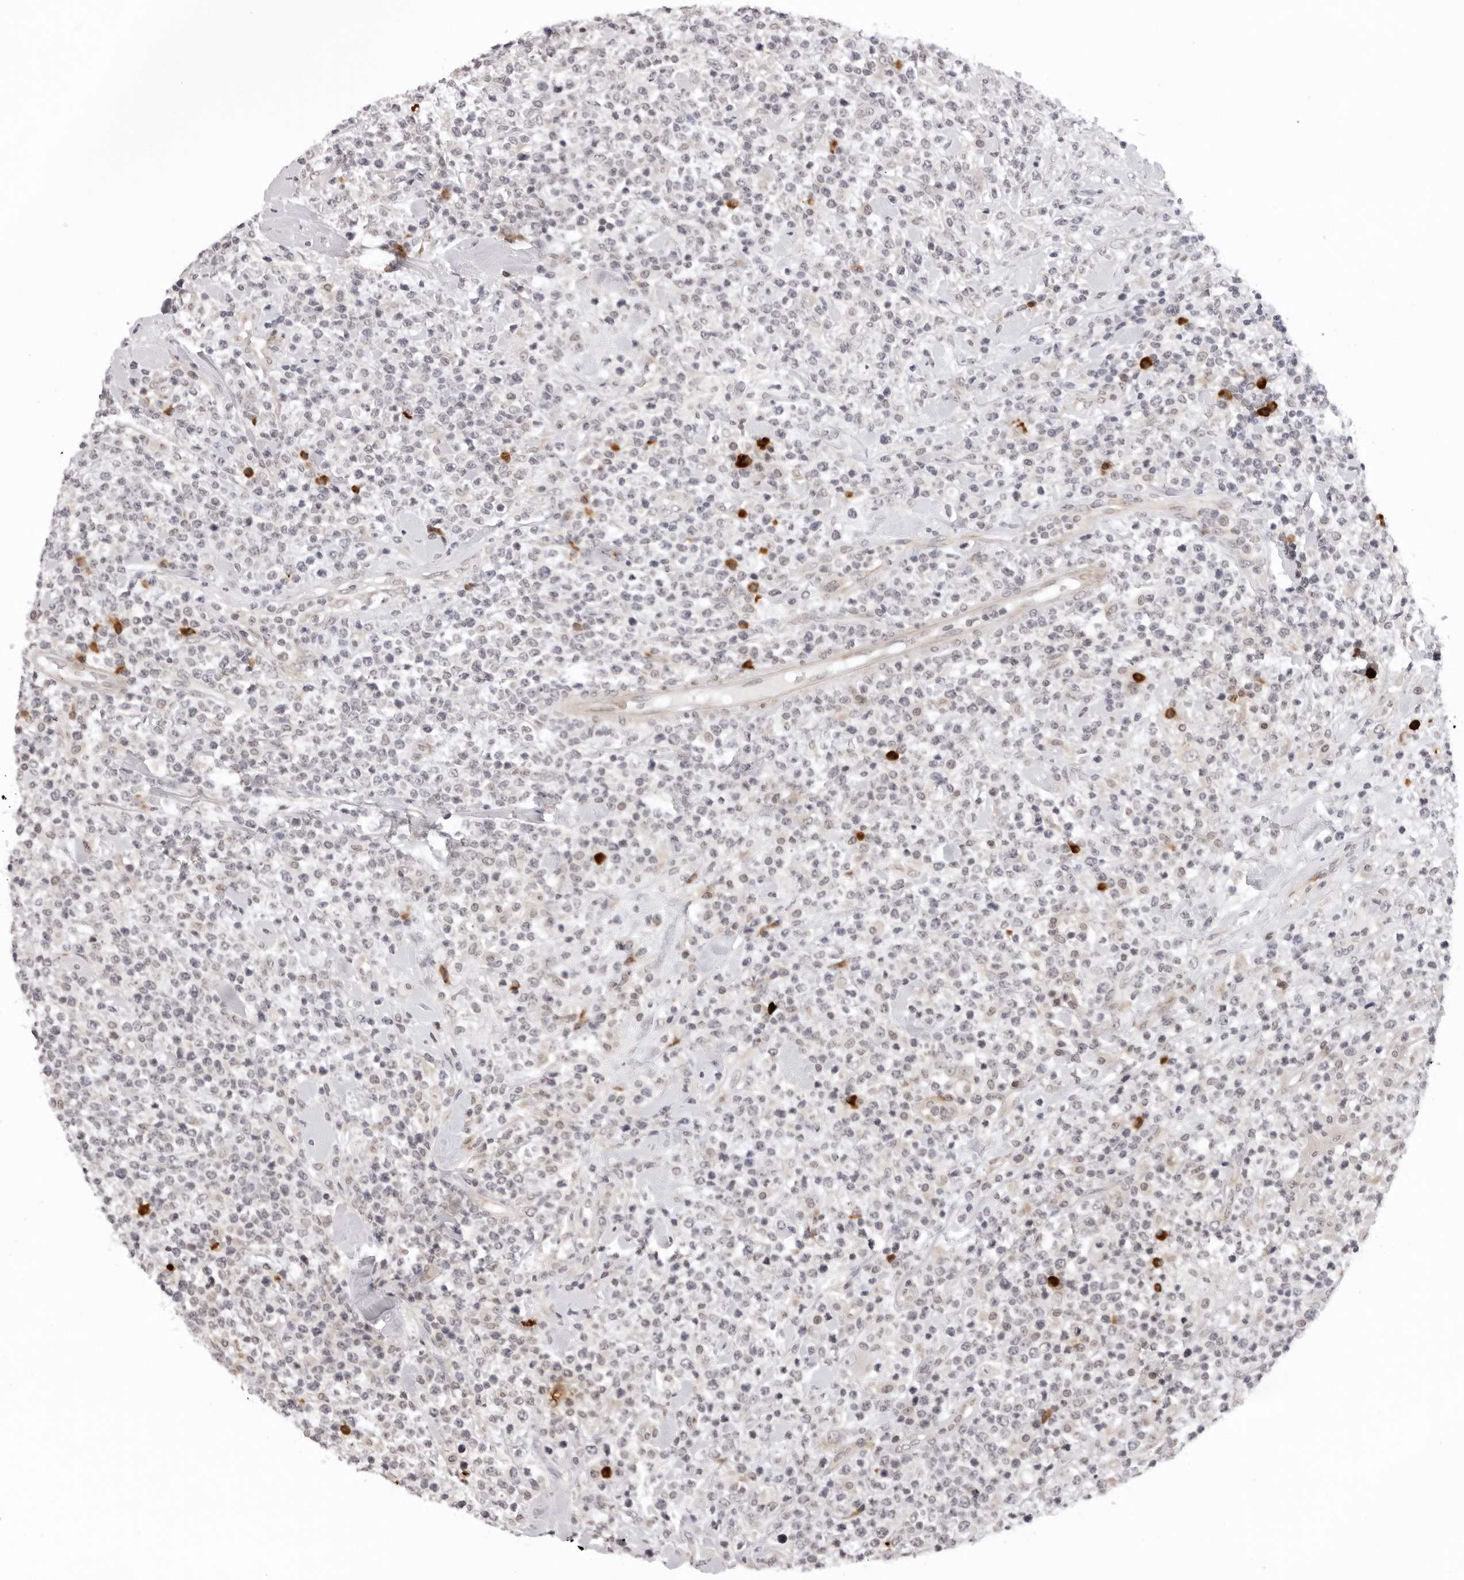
{"staining": {"intensity": "negative", "quantity": "none", "location": "none"}, "tissue": "lymphoma", "cell_type": "Tumor cells", "image_type": "cancer", "snomed": [{"axis": "morphology", "description": "Malignant lymphoma, non-Hodgkin's type, High grade"}, {"axis": "topography", "description": "Colon"}], "caption": "Human high-grade malignant lymphoma, non-Hodgkin's type stained for a protein using IHC shows no staining in tumor cells.", "gene": "IL17RA", "patient": {"sex": "female", "age": 53}}